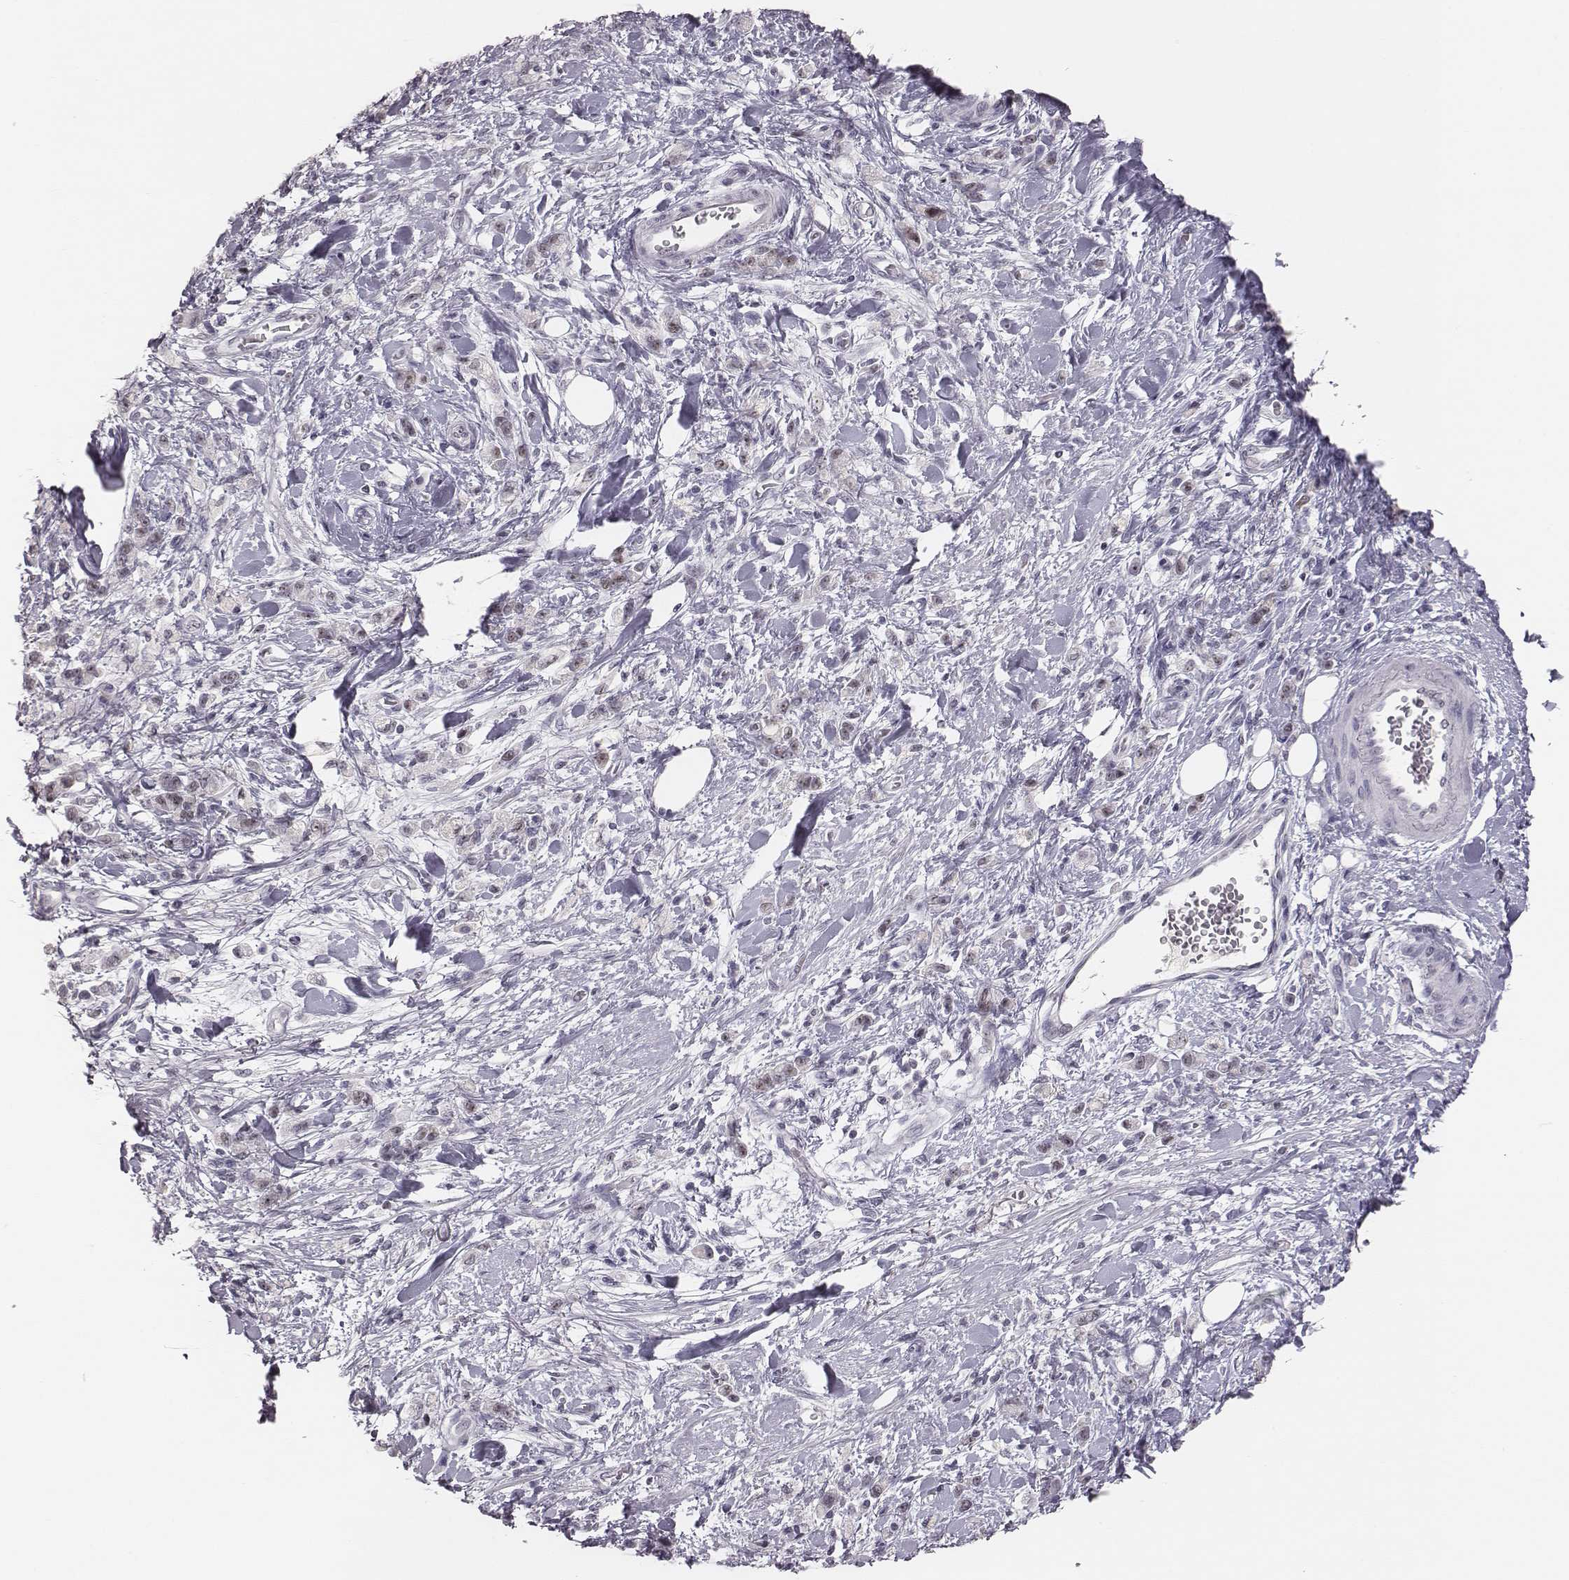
{"staining": {"intensity": "negative", "quantity": "none", "location": "none"}, "tissue": "stomach cancer", "cell_type": "Tumor cells", "image_type": "cancer", "snomed": [{"axis": "morphology", "description": "Adenocarcinoma, NOS"}, {"axis": "topography", "description": "Stomach"}], "caption": "This is a micrograph of IHC staining of stomach cancer, which shows no staining in tumor cells. (Brightfield microscopy of DAB IHC at high magnification).", "gene": "NIFK", "patient": {"sex": "male", "age": 77}}